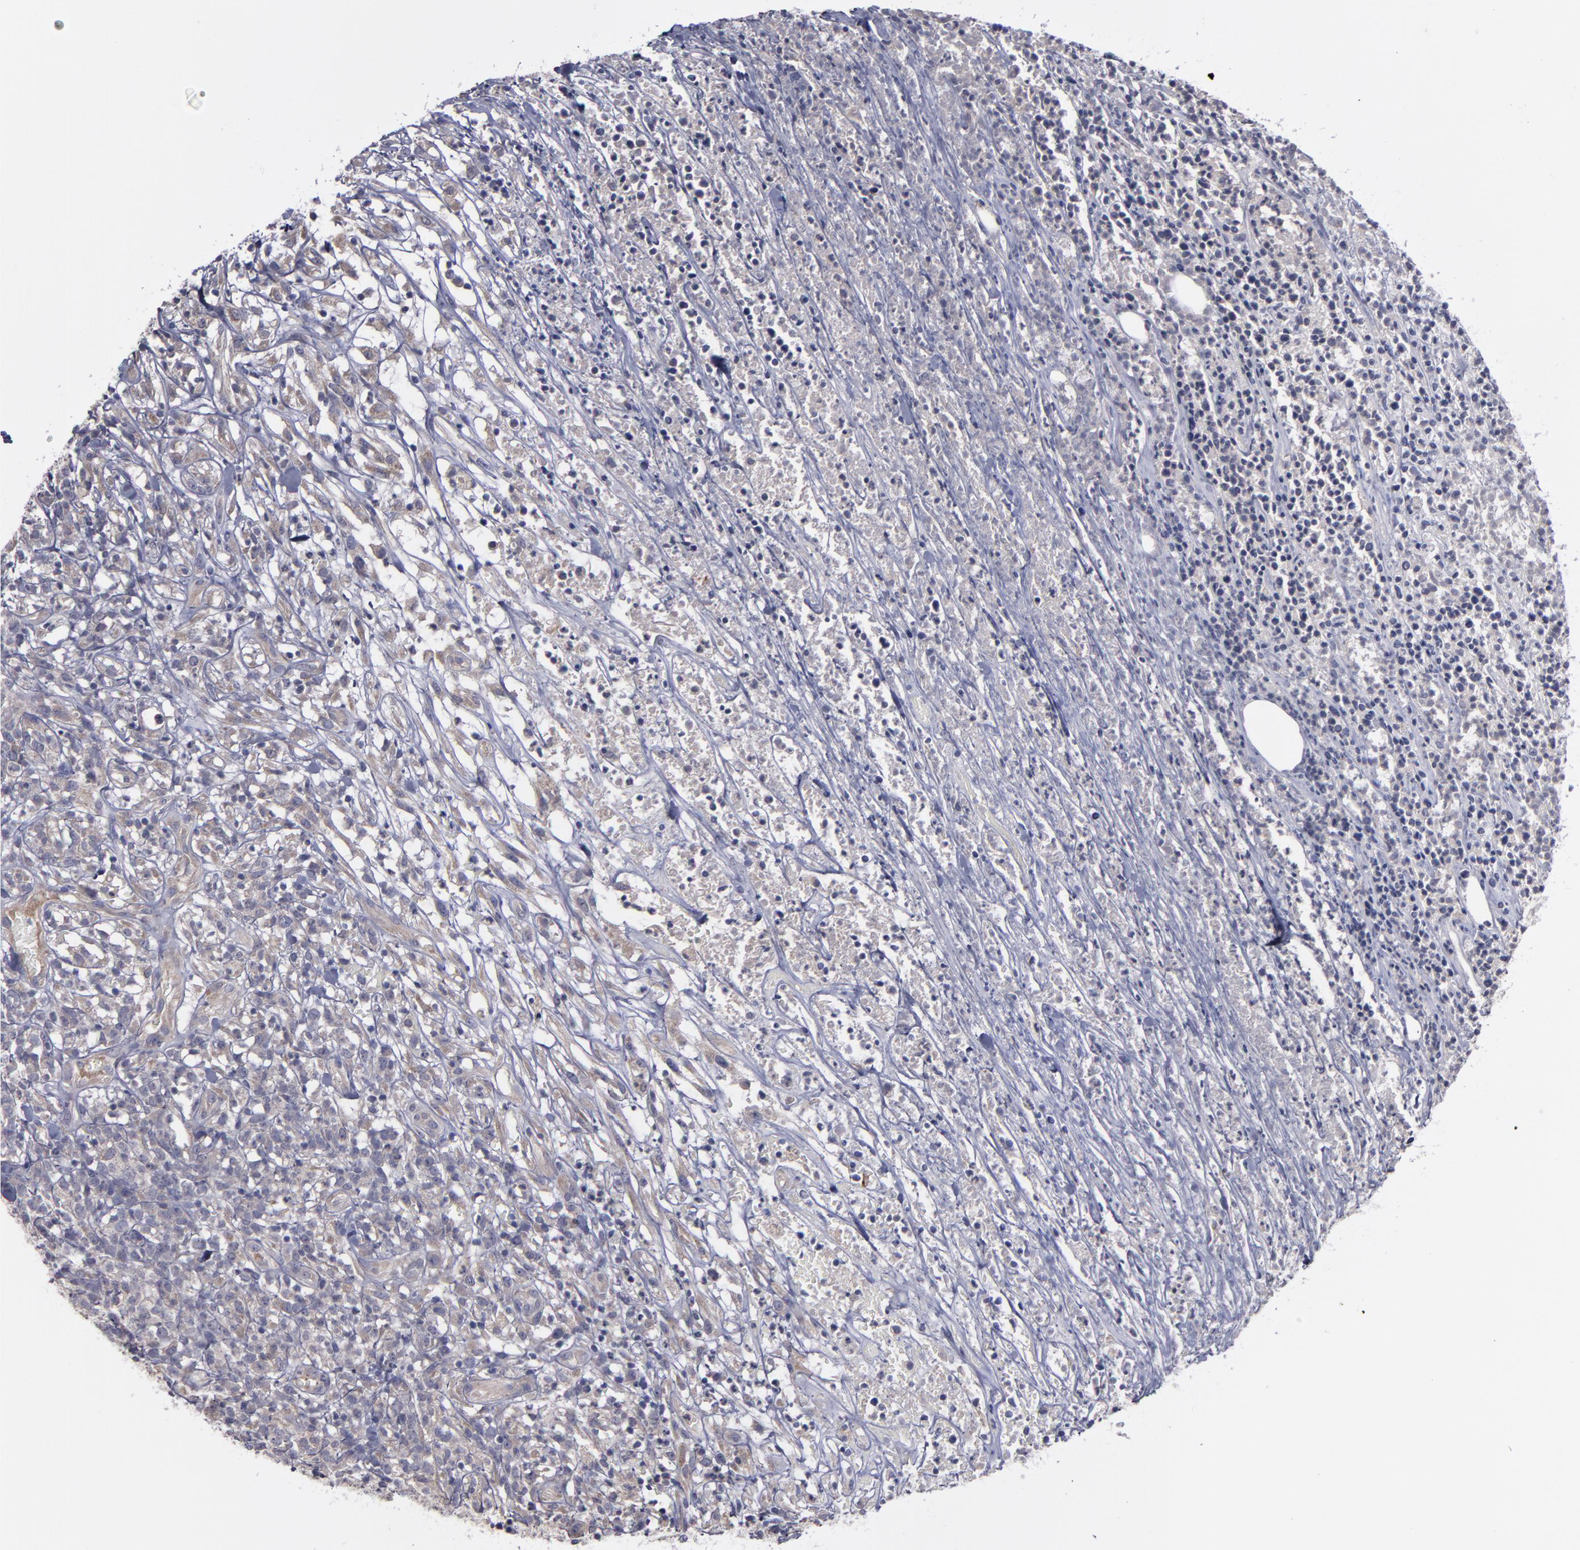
{"staining": {"intensity": "weak", "quantity": "25%-75%", "location": "cytoplasmic/membranous"}, "tissue": "lymphoma", "cell_type": "Tumor cells", "image_type": "cancer", "snomed": [{"axis": "morphology", "description": "Malignant lymphoma, non-Hodgkin's type, High grade"}, {"axis": "topography", "description": "Lymph node"}], "caption": "Immunohistochemical staining of human malignant lymphoma, non-Hodgkin's type (high-grade) demonstrates low levels of weak cytoplasmic/membranous protein expression in about 25%-75% of tumor cells.", "gene": "MMP11", "patient": {"sex": "female", "age": 73}}